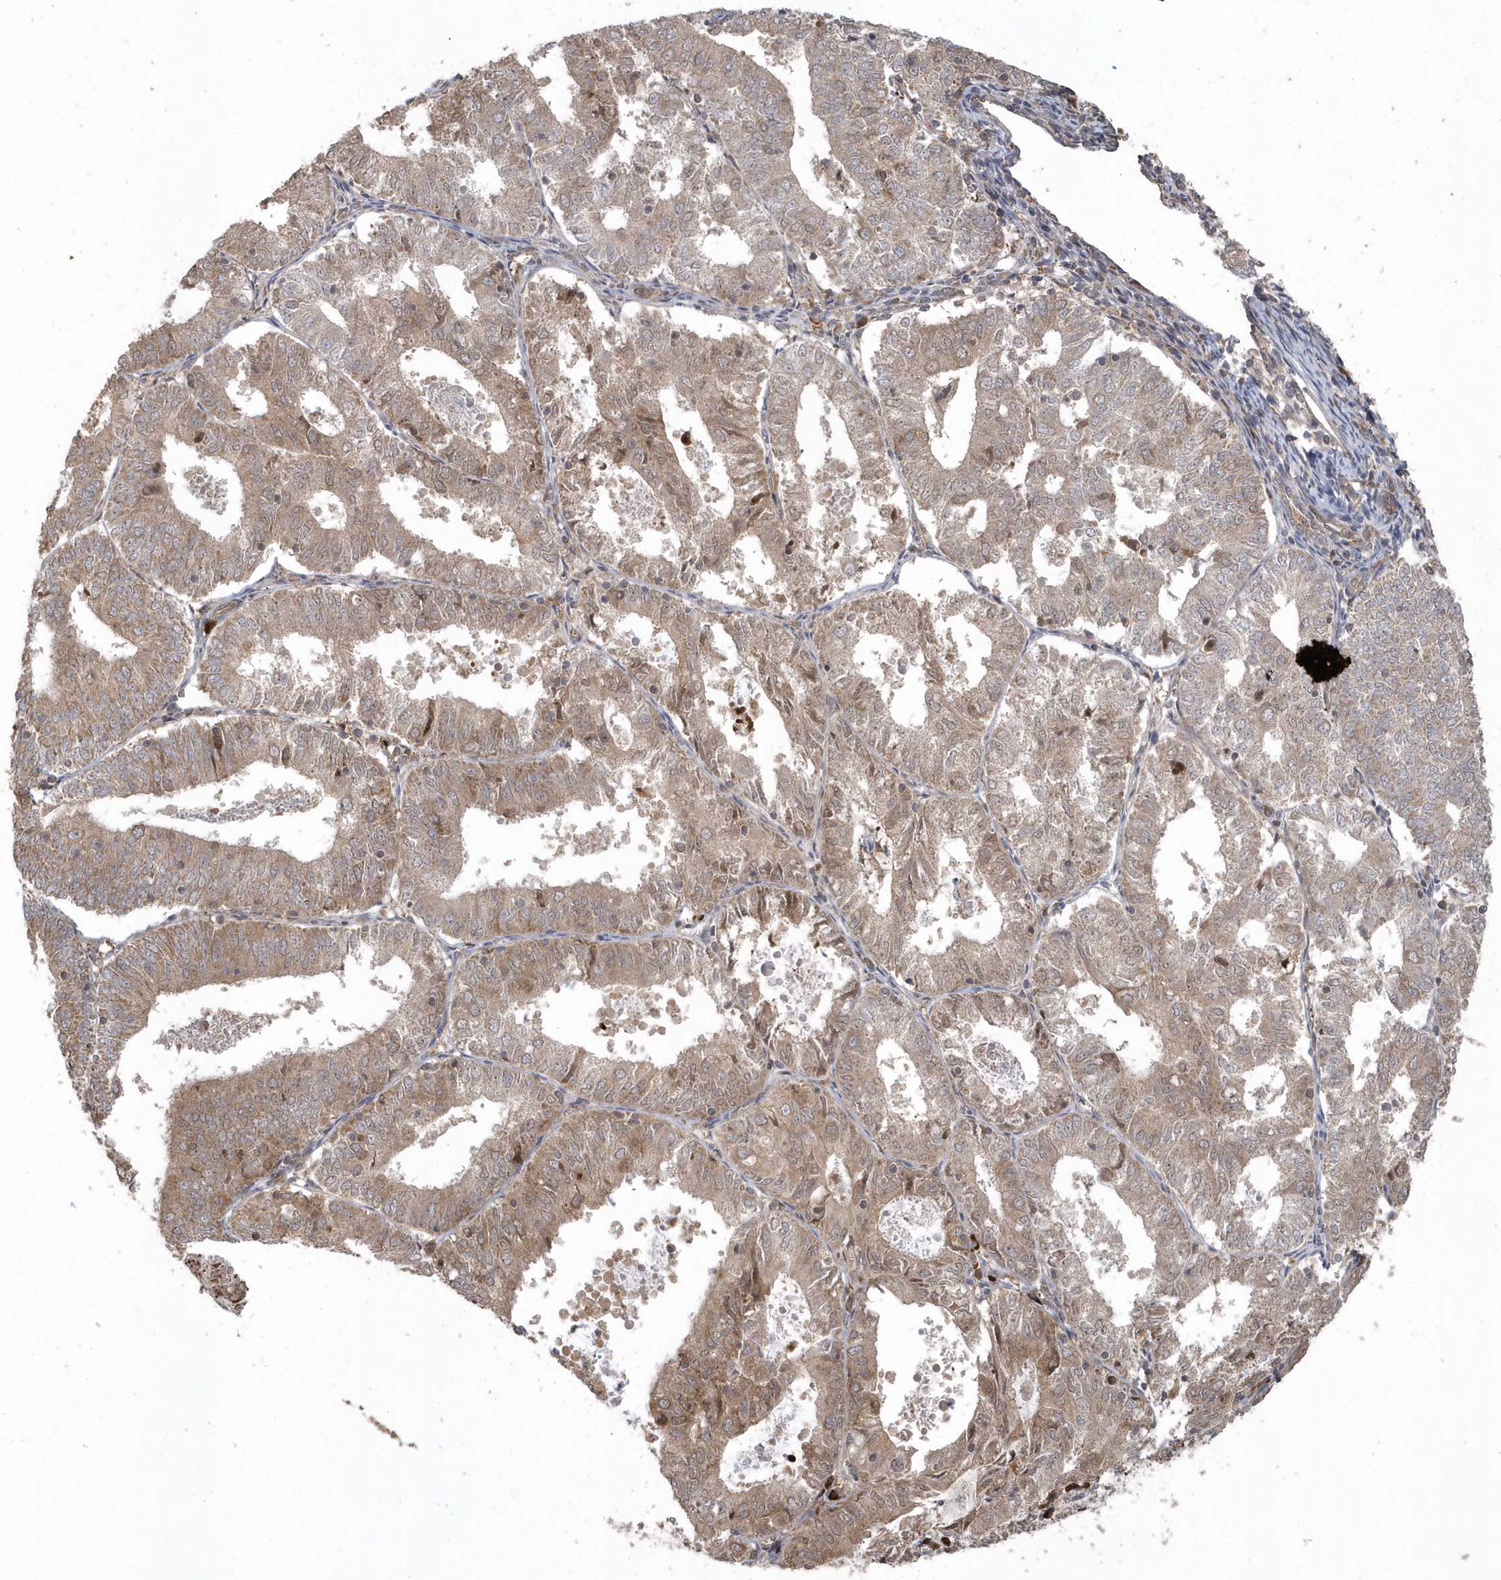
{"staining": {"intensity": "moderate", "quantity": "25%-75%", "location": "cytoplasmic/membranous"}, "tissue": "endometrial cancer", "cell_type": "Tumor cells", "image_type": "cancer", "snomed": [{"axis": "morphology", "description": "Adenocarcinoma, NOS"}, {"axis": "topography", "description": "Endometrium"}], "caption": "Immunohistochemistry (IHC) (DAB) staining of human endometrial cancer exhibits moderate cytoplasmic/membranous protein positivity in about 25%-75% of tumor cells.", "gene": "HERPUD1", "patient": {"sex": "female", "age": 57}}